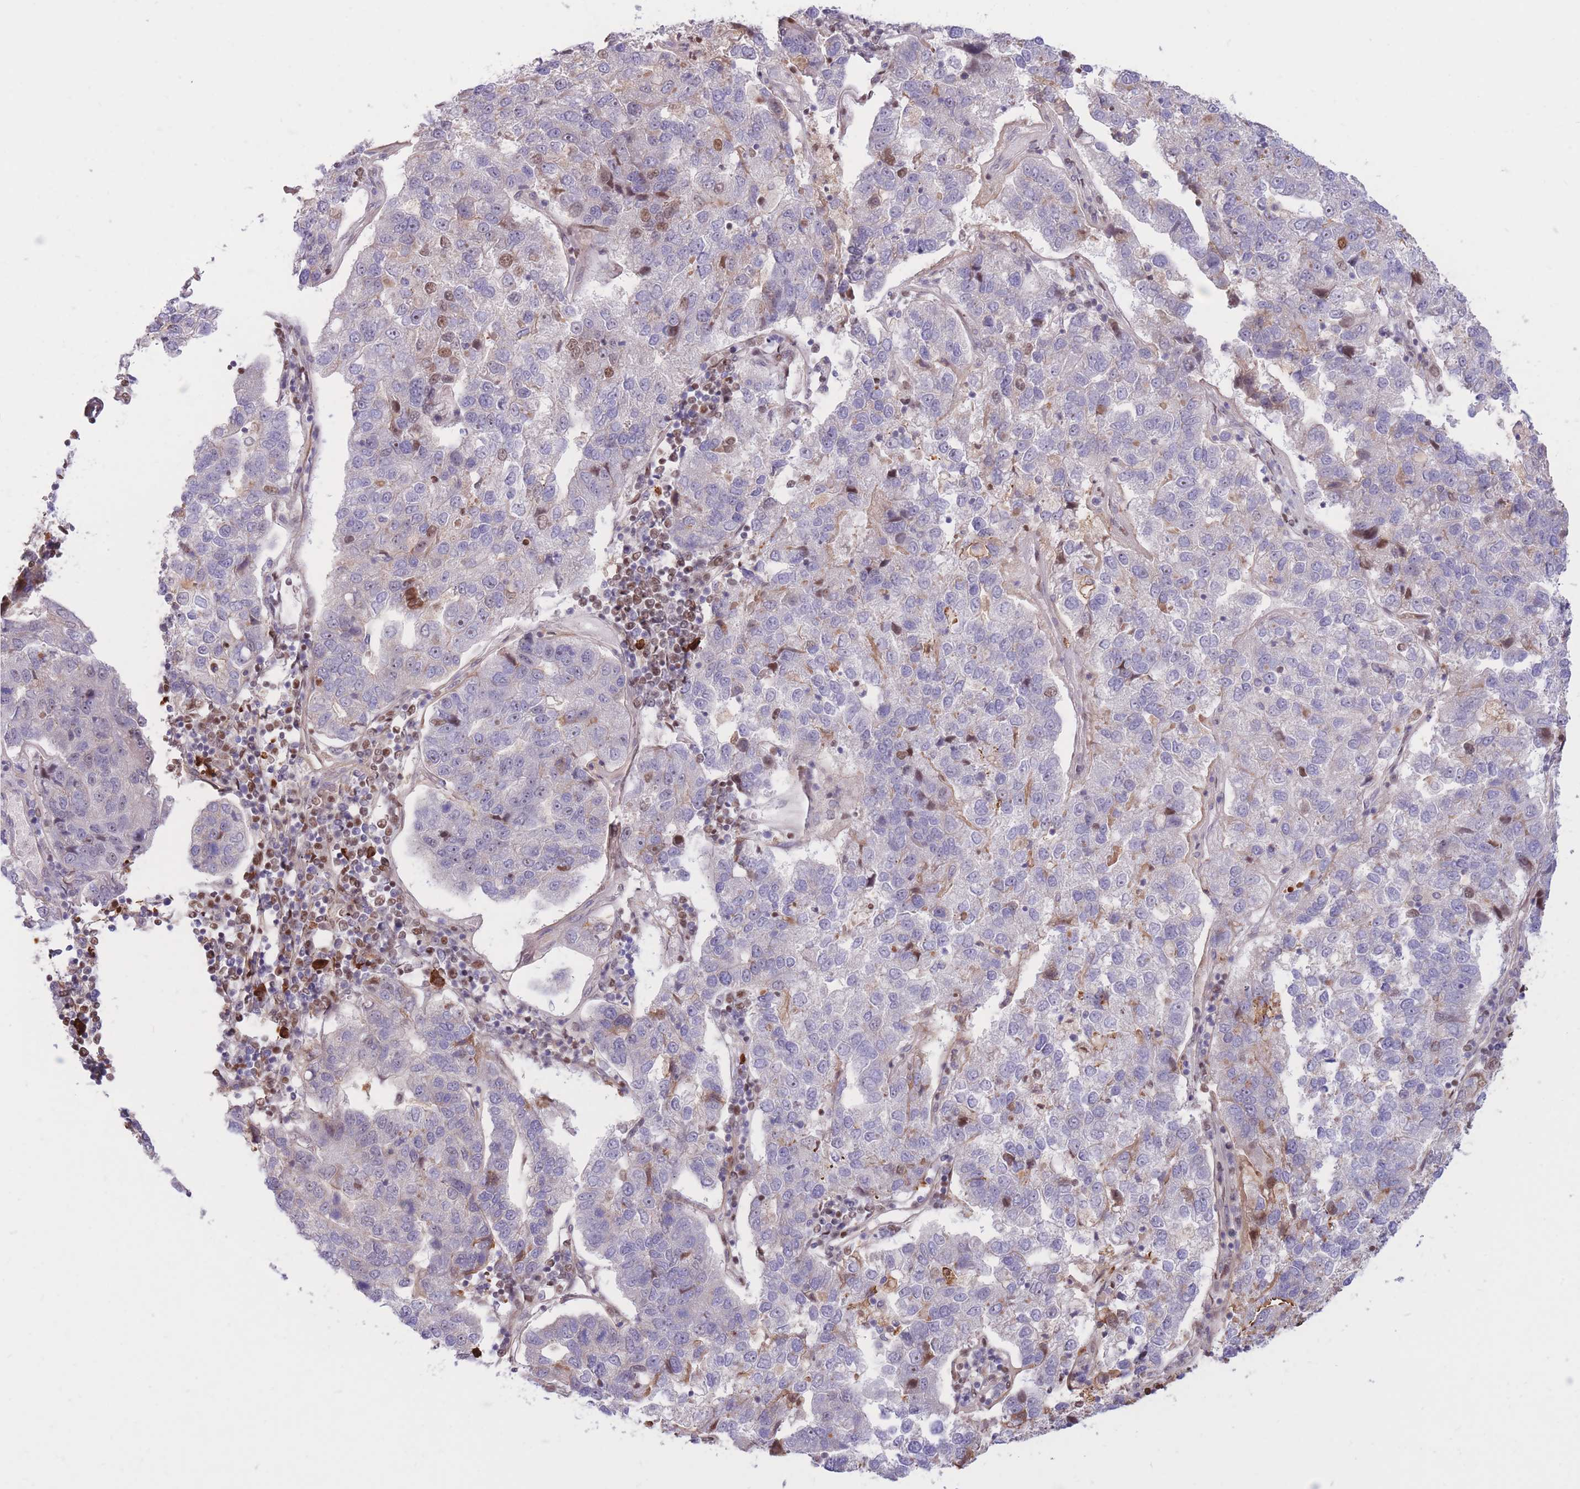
{"staining": {"intensity": "moderate", "quantity": "<25%", "location": "nuclear"}, "tissue": "pancreatic cancer", "cell_type": "Tumor cells", "image_type": "cancer", "snomed": [{"axis": "morphology", "description": "Adenocarcinoma, NOS"}, {"axis": "topography", "description": "Pancreas"}], "caption": "Protein analysis of adenocarcinoma (pancreatic) tissue demonstrates moderate nuclear expression in approximately <25% of tumor cells. The staining is performed using DAB brown chromogen to label protein expression. The nuclei are counter-stained blue using hematoxylin.", "gene": "ERICH6B", "patient": {"sex": "female", "age": 61}}